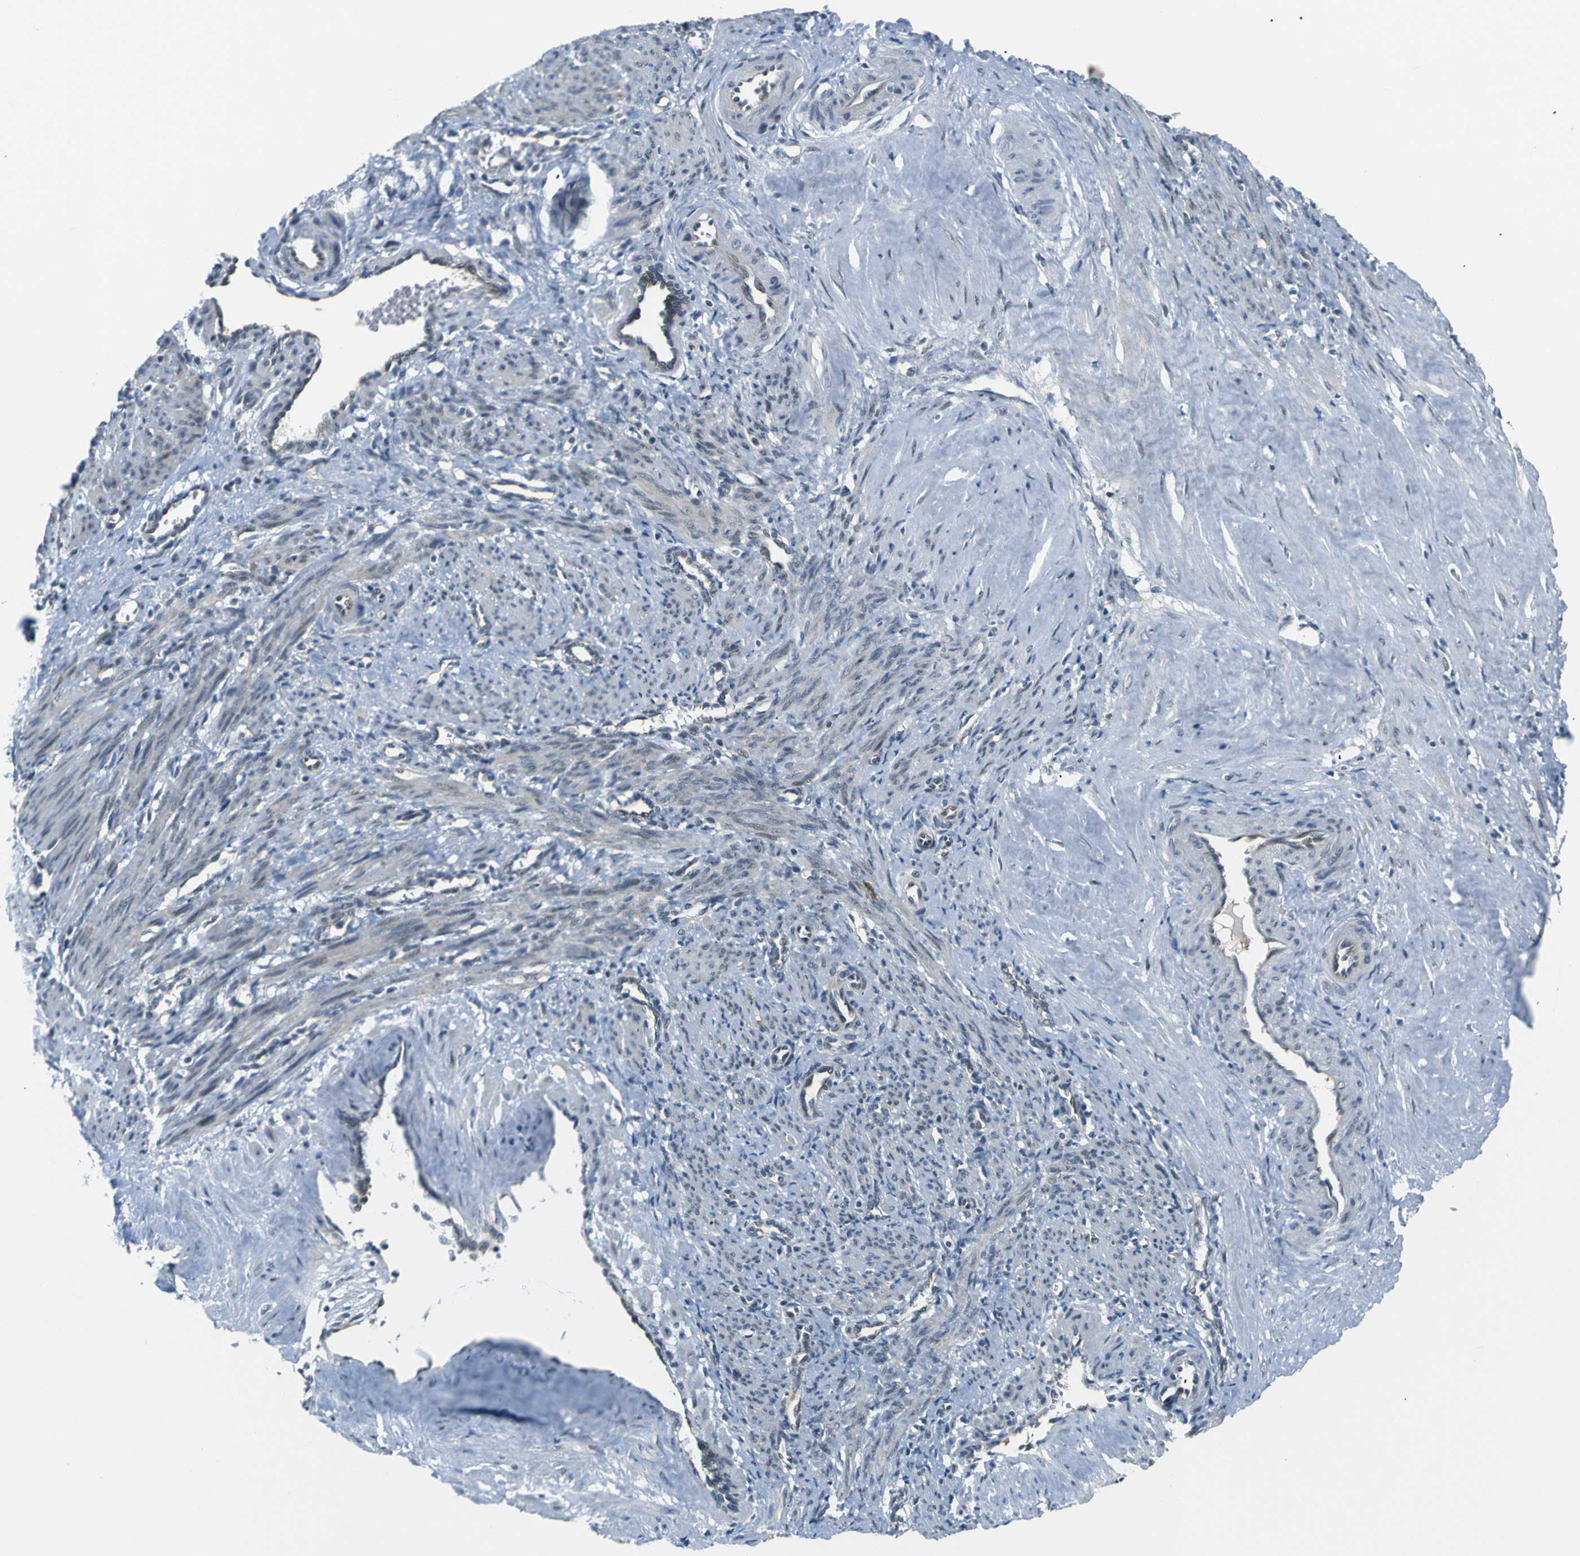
{"staining": {"intensity": "weak", "quantity": "<25%", "location": "nuclear"}, "tissue": "smooth muscle", "cell_type": "Smooth muscle cells", "image_type": "normal", "snomed": [{"axis": "morphology", "description": "Normal tissue, NOS"}, {"axis": "topography", "description": "Endometrium"}], "caption": "This photomicrograph is of normal smooth muscle stained with immunohistochemistry to label a protein in brown with the nuclei are counter-stained blue. There is no expression in smooth muscle cells.", "gene": "SKP1", "patient": {"sex": "female", "age": 33}}